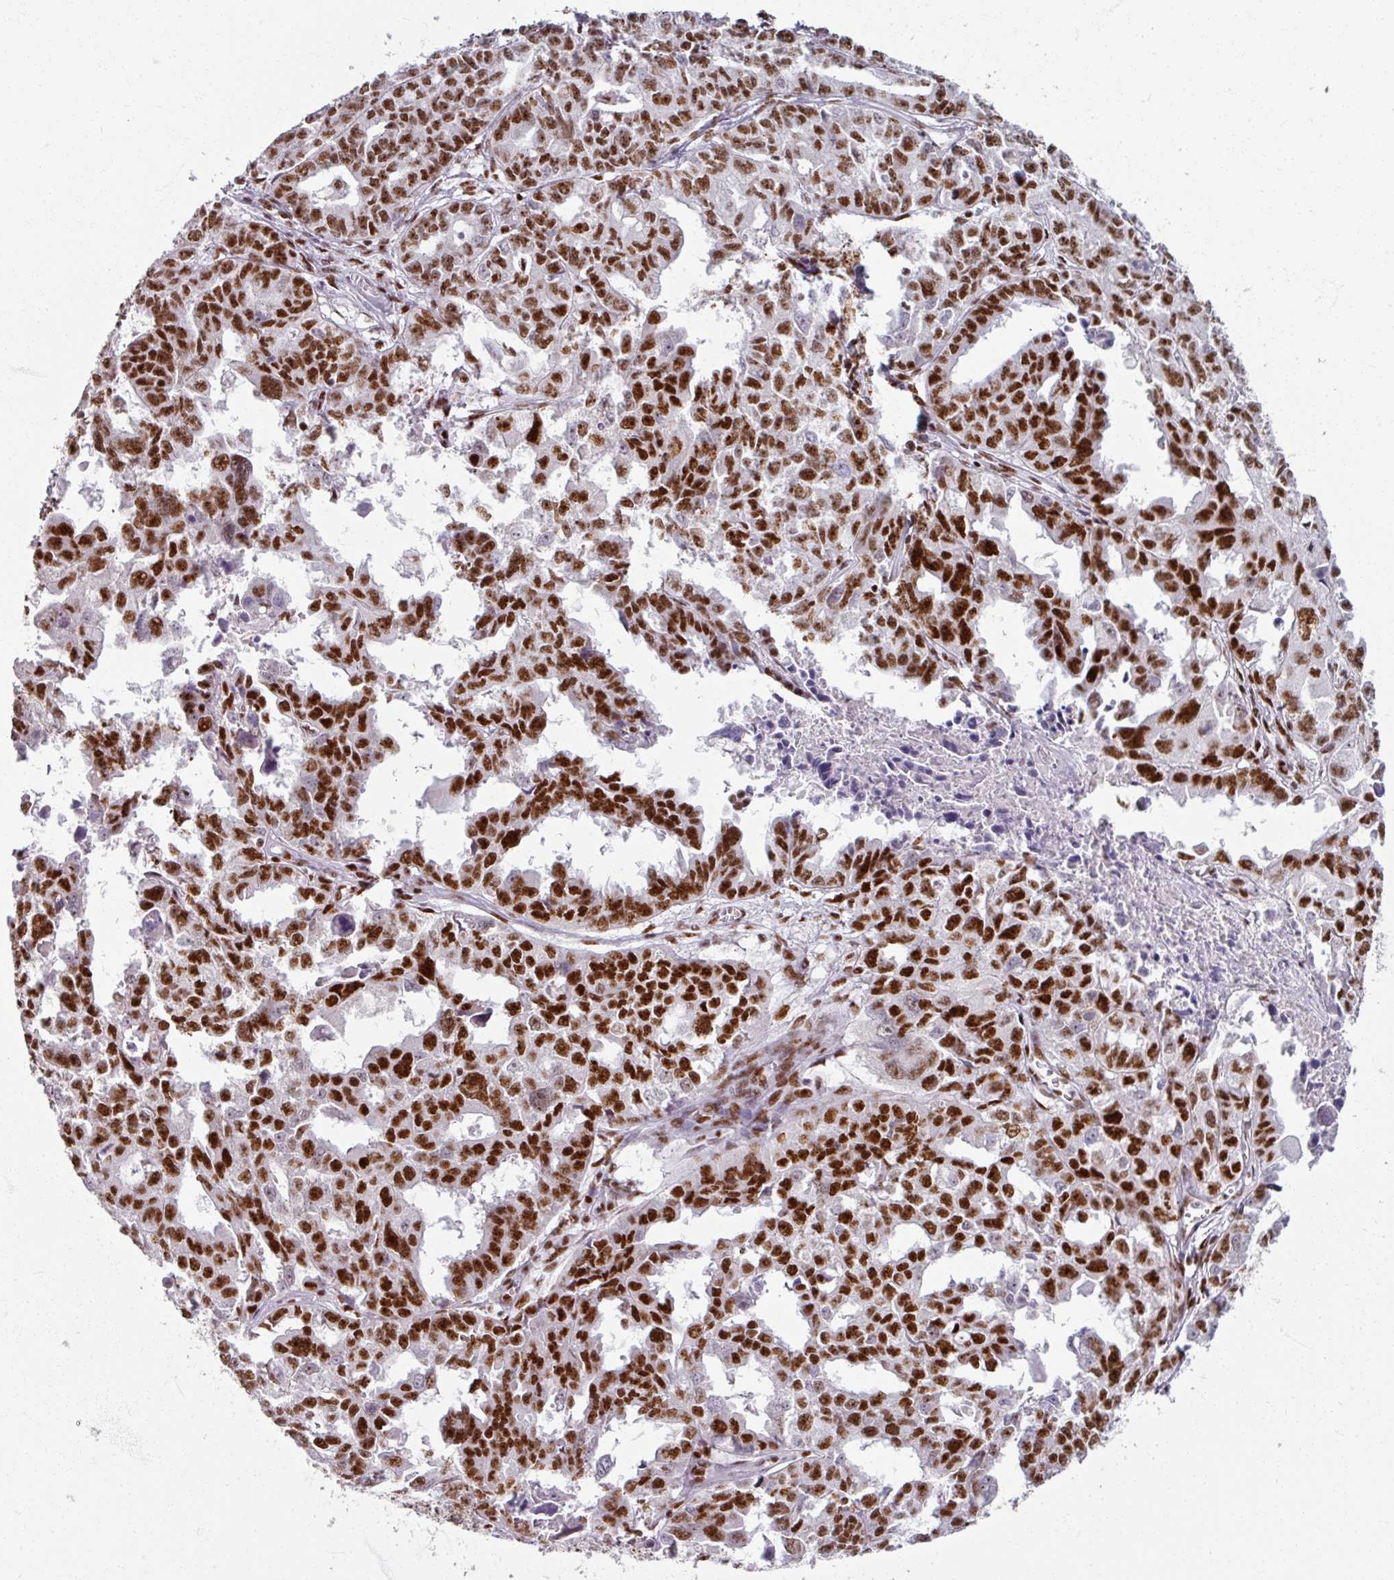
{"staining": {"intensity": "strong", "quantity": ">75%", "location": "nuclear"}, "tissue": "ovarian cancer", "cell_type": "Tumor cells", "image_type": "cancer", "snomed": [{"axis": "morphology", "description": "Adenocarcinoma, NOS"}, {"axis": "morphology", "description": "Carcinoma, endometroid"}, {"axis": "topography", "description": "Ovary"}], "caption": "Tumor cells display strong nuclear expression in about >75% of cells in ovarian cancer (adenocarcinoma). (DAB (3,3'-diaminobenzidine) = brown stain, brightfield microscopy at high magnification).", "gene": "ADAR", "patient": {"sex": "female", "age": 72}}